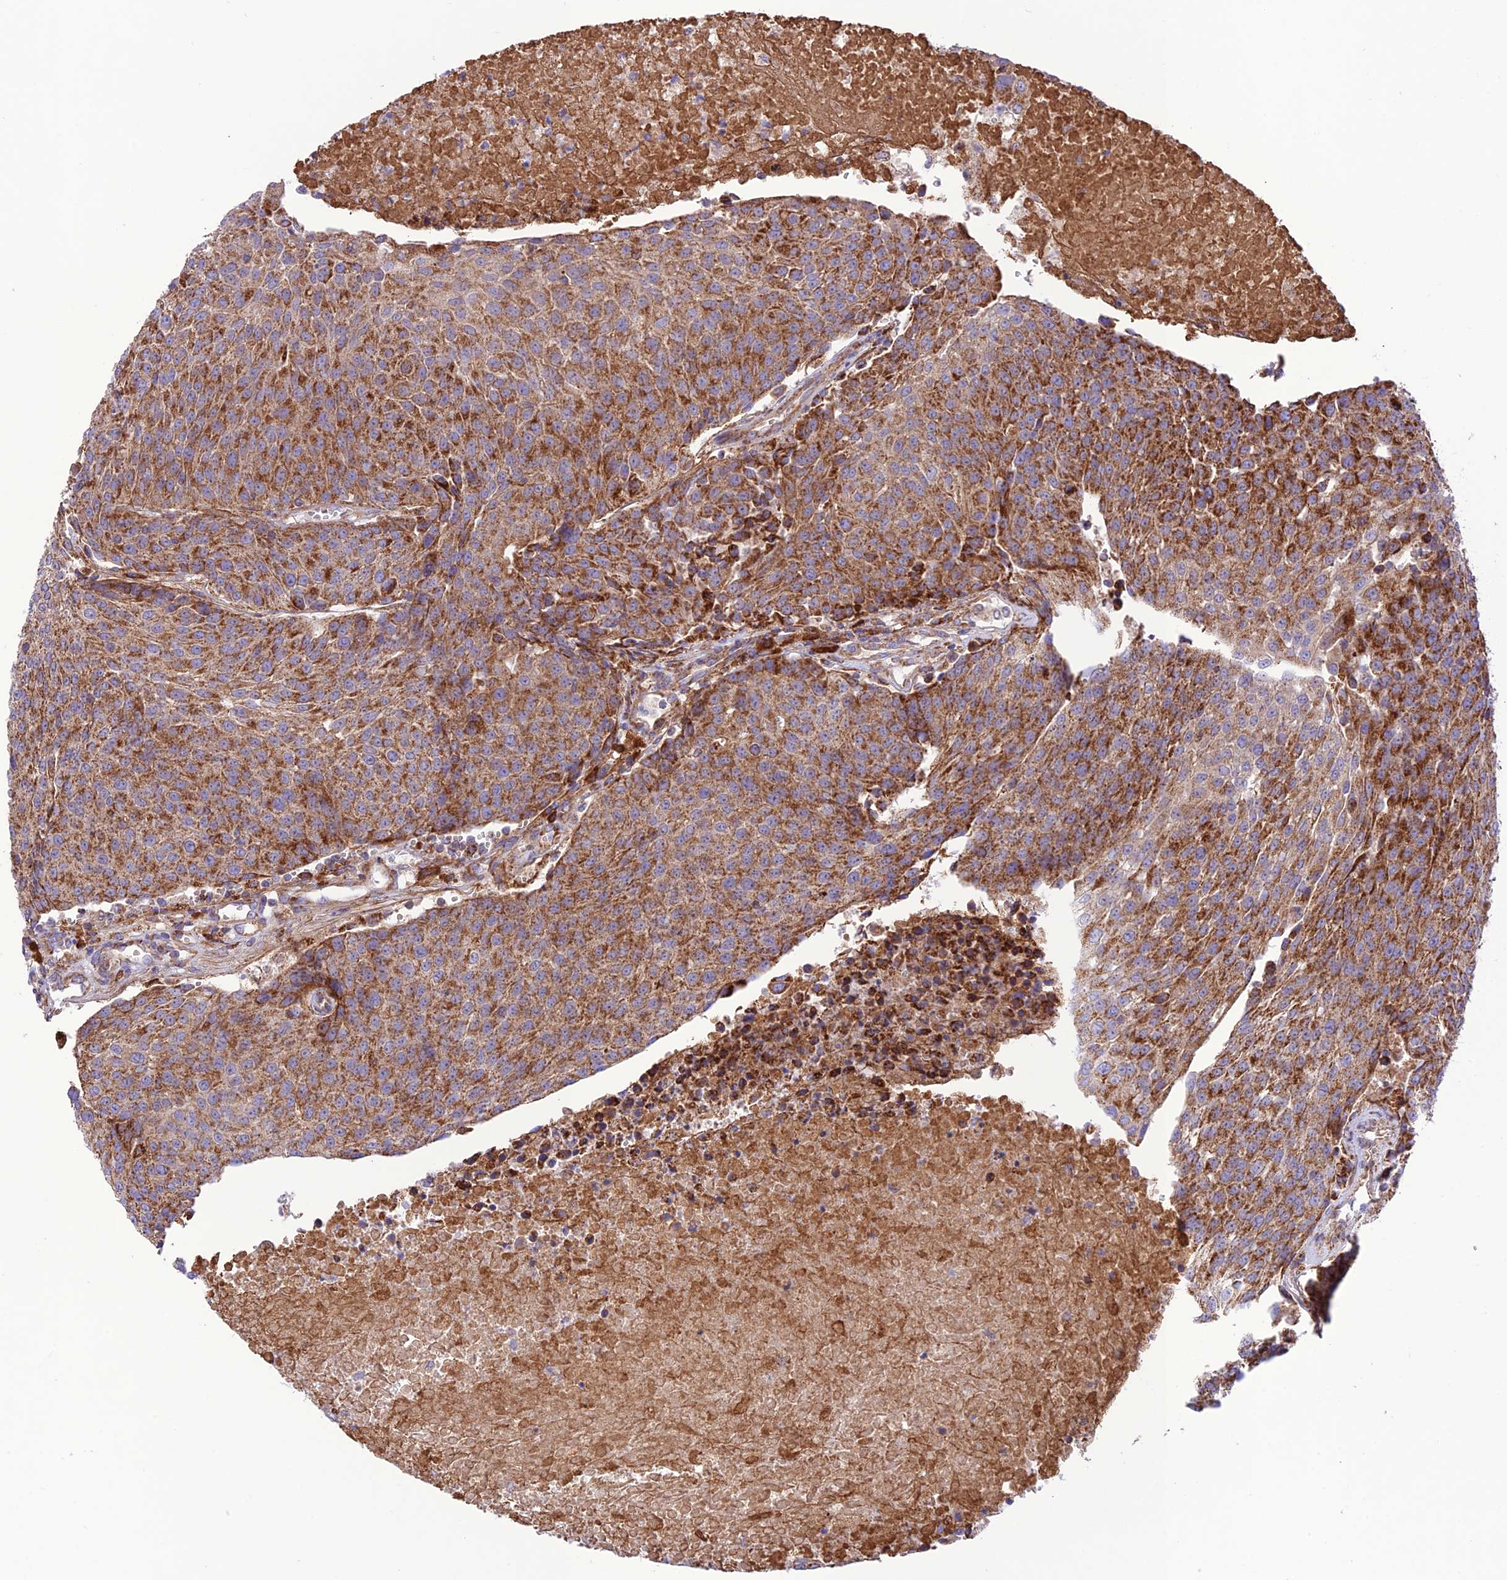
{"staining": {"intensity": "strong", "quantity": ">75%", "location": "cytoplasmic/membranous"}, "tissue": "urothelial cancer", "cell_type": "Tumor cells", "image_type": "cancer", "snomed": [{"axis": "morphology", "description": "Urothelial carcinoma, High grade"}, {"axis": "topography", "description": "Urinary bladder"}], "caption": "A high amount of strong cytoplasmic/membranous expression is present in about >75% of tumor cells in urothelial cancer tissue.", "gene": "UAP1L1", "patient": {"sex": "female", "age": 85}}